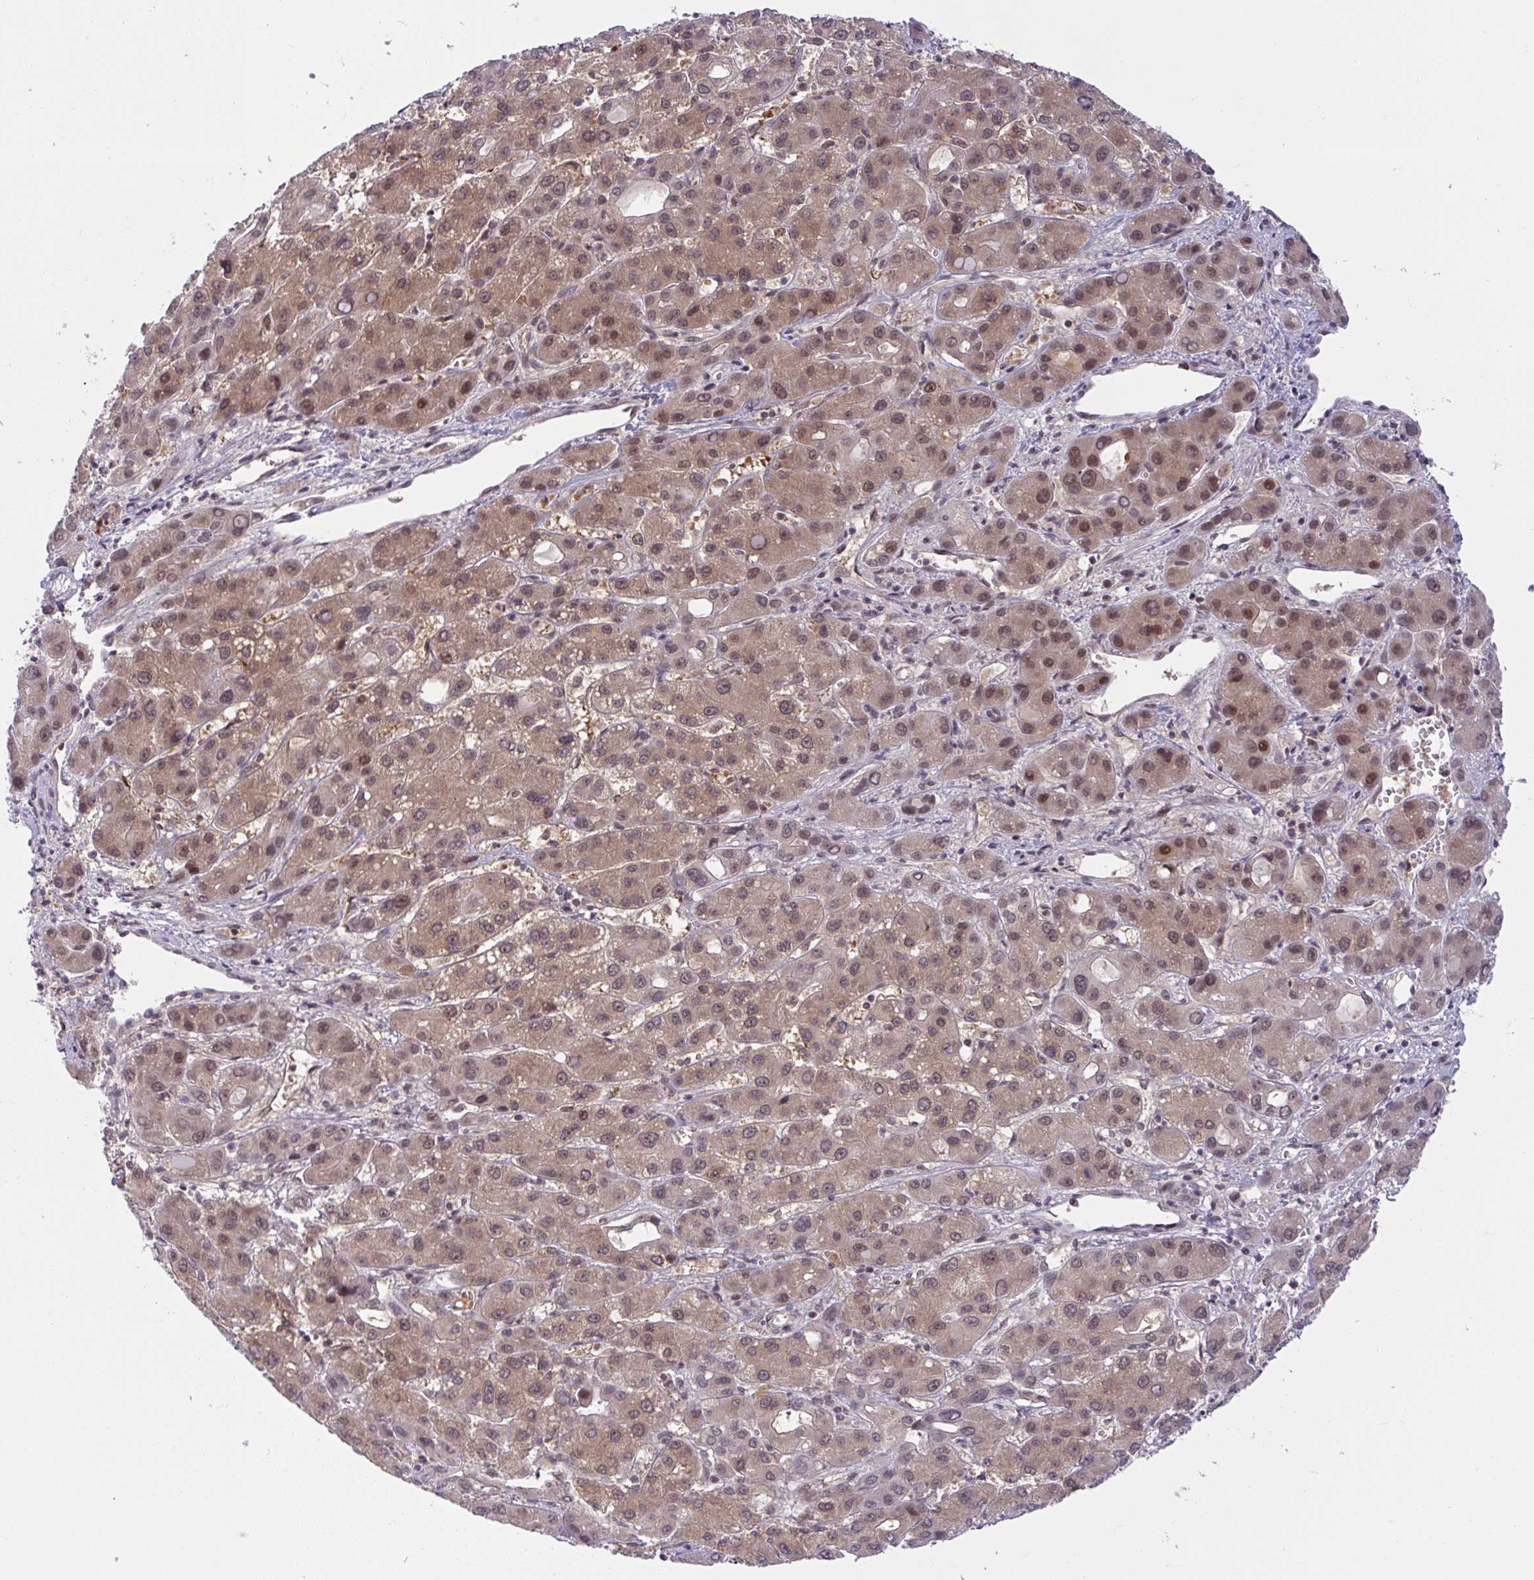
{"staining": {"intensity": "moderate", "quantity": ">75%", "location": "cytoplasmic/membranous,nuclear"}, "tissue": "liver cancer", "cell_type": "Tumor cells", "image_type": "cancer", "snomed": [{"axis": "morphology", "description": "Carcinoma, Hepatocellular, NOS"}, {"axis": "topography", "description": "Liver"}], "caption": "The micrograph shows immunohistochemical staining of liver hepatocellular carcinoma. There is moderate cytoplasmic/membranous and nuclear staining is appreciated in about >75% of tumor cells.", "gene": "KLF2", "patient": {"sex": "male", "age": 55}}